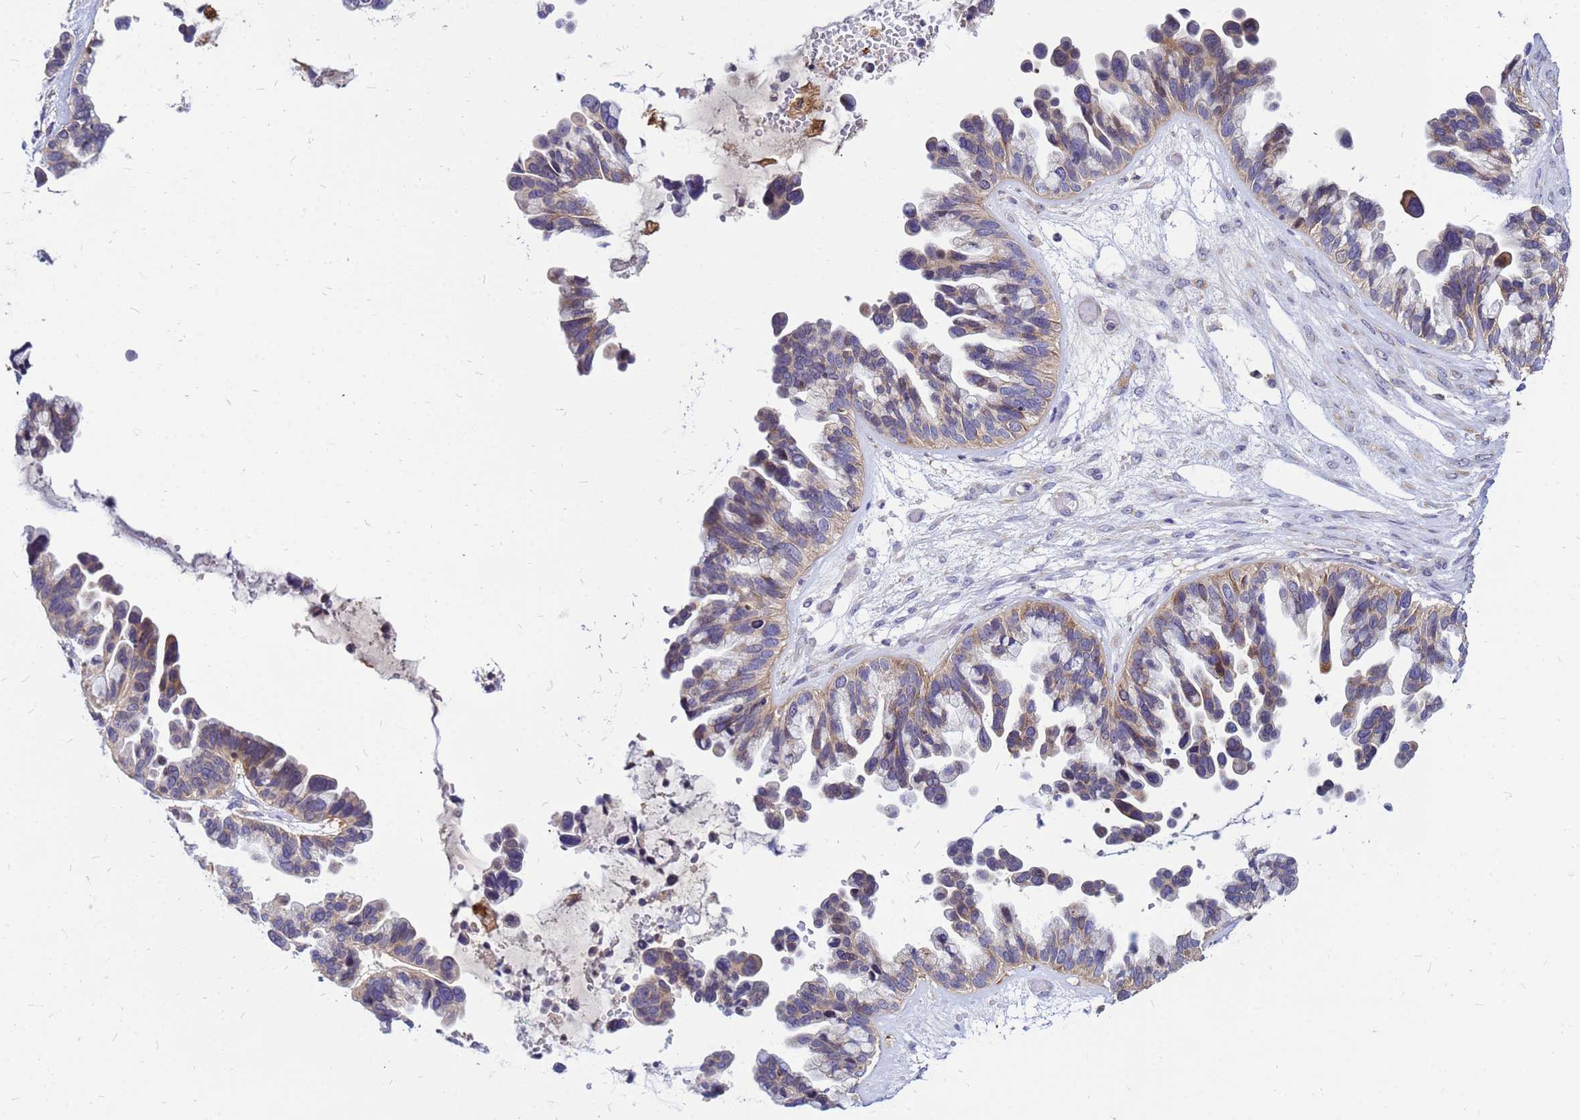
{"staining": {"intensity": "moderate", "quantity": "25%-75%", "location": "cytoplasmic/membranous"}, "tissue": "ovarian cancer", "cell_type": "Tumor cells", "image_type": "cancer", "snomed": [{"axis": "morphology", "description": "Cystadenocarcinoma, serous, NOS"}, {"axis": "topography", "description": "Ovary"}], "caption": "Immunohistochemistry (IHC) (DAB (3,3'-diaminobenzidine)) staining of ovarian cancer demonstrates moderate cytoplasmic/membranous protein expression in approximately 25%-75% of tumor cells.", "gene": "MOB2", "patient": {"sex": "female", "age": 56}}